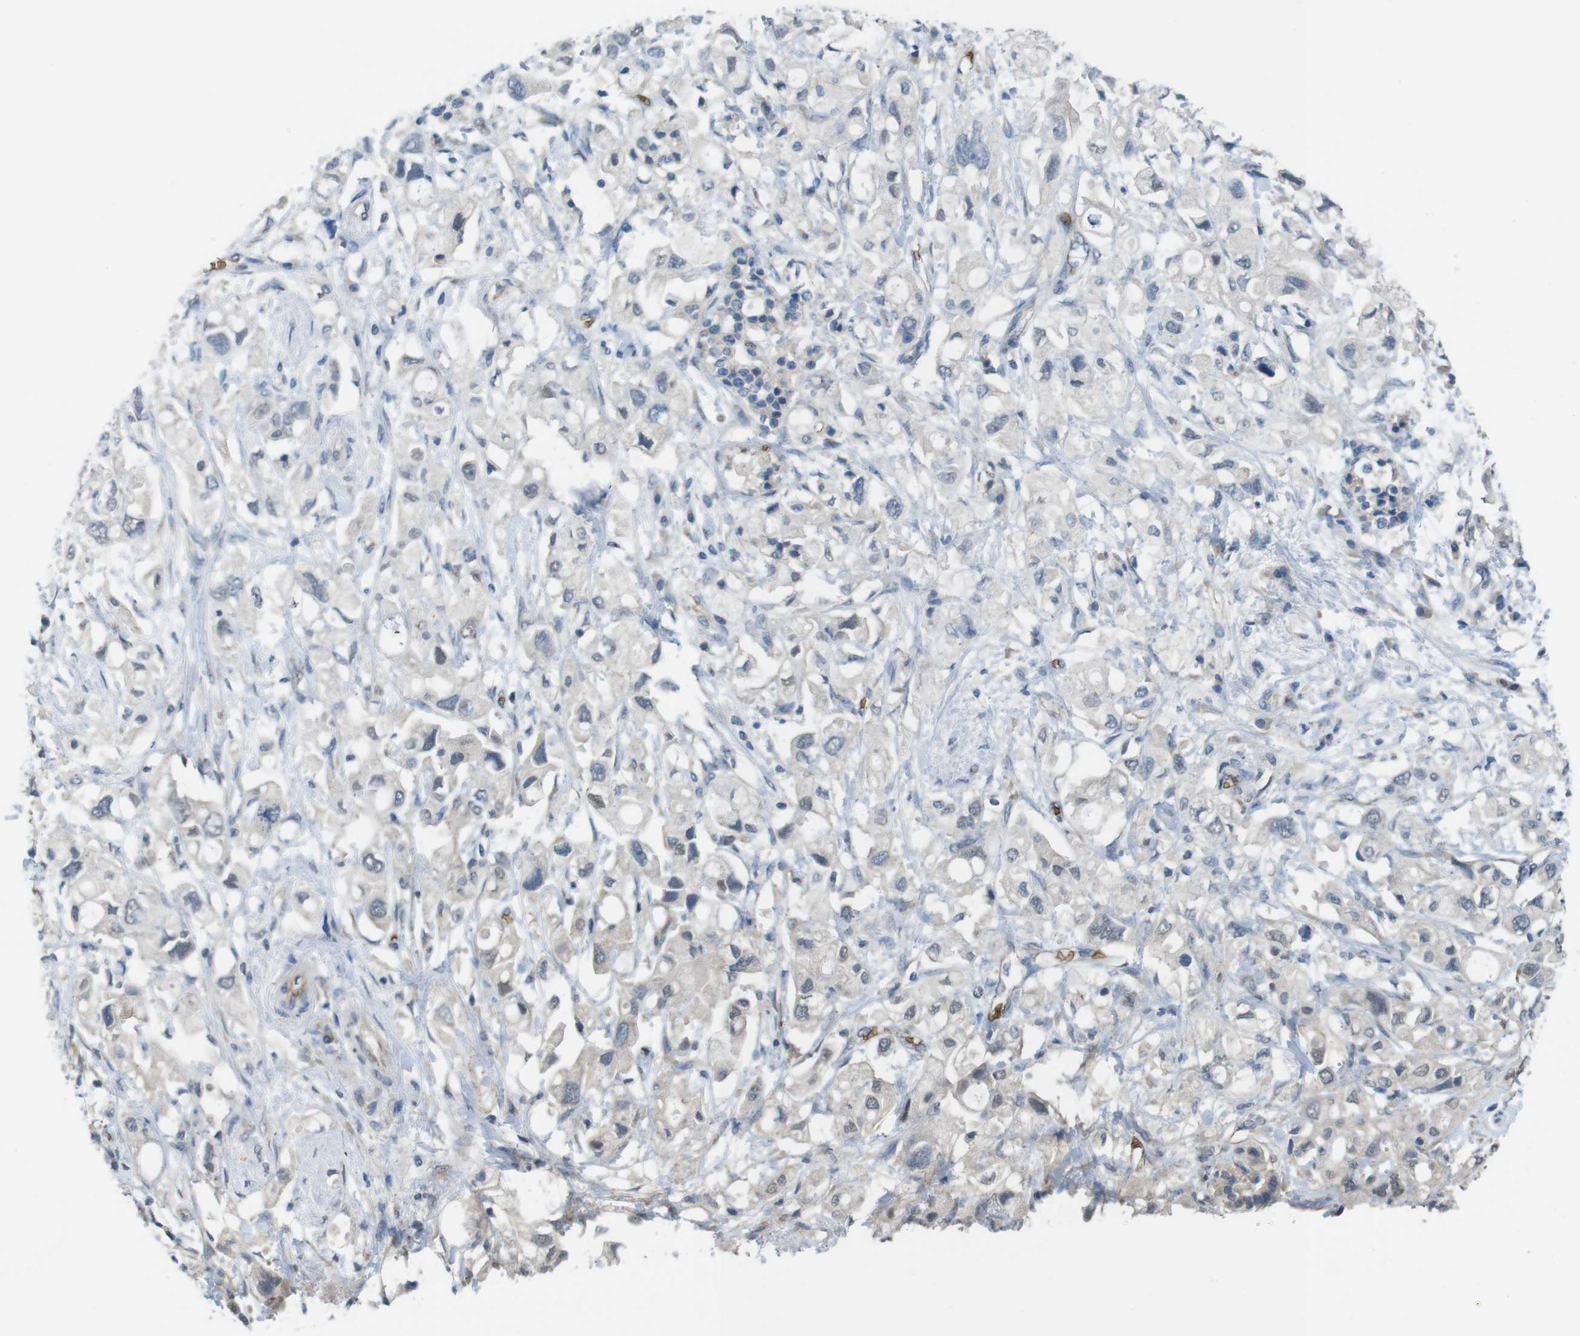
{"staining": {"intensity": "negative", "quantity": "none", "location": "none"}, "tissue": "pancreatic cancer", "cell_type": "Tumor cells", "image_type": "cancer", "snomed": [{"axis": "morphology", "description": "Adenocarcinoma, NOS"}, {"axis": "topography", "description": "Pancreas"}], "caption": "A histopathology image of human adenocarcinoma (pancreatic) is negative for staining in tumor cells.", "gene": "GYPA", "patient": {"sex": "female", "age": 56}}